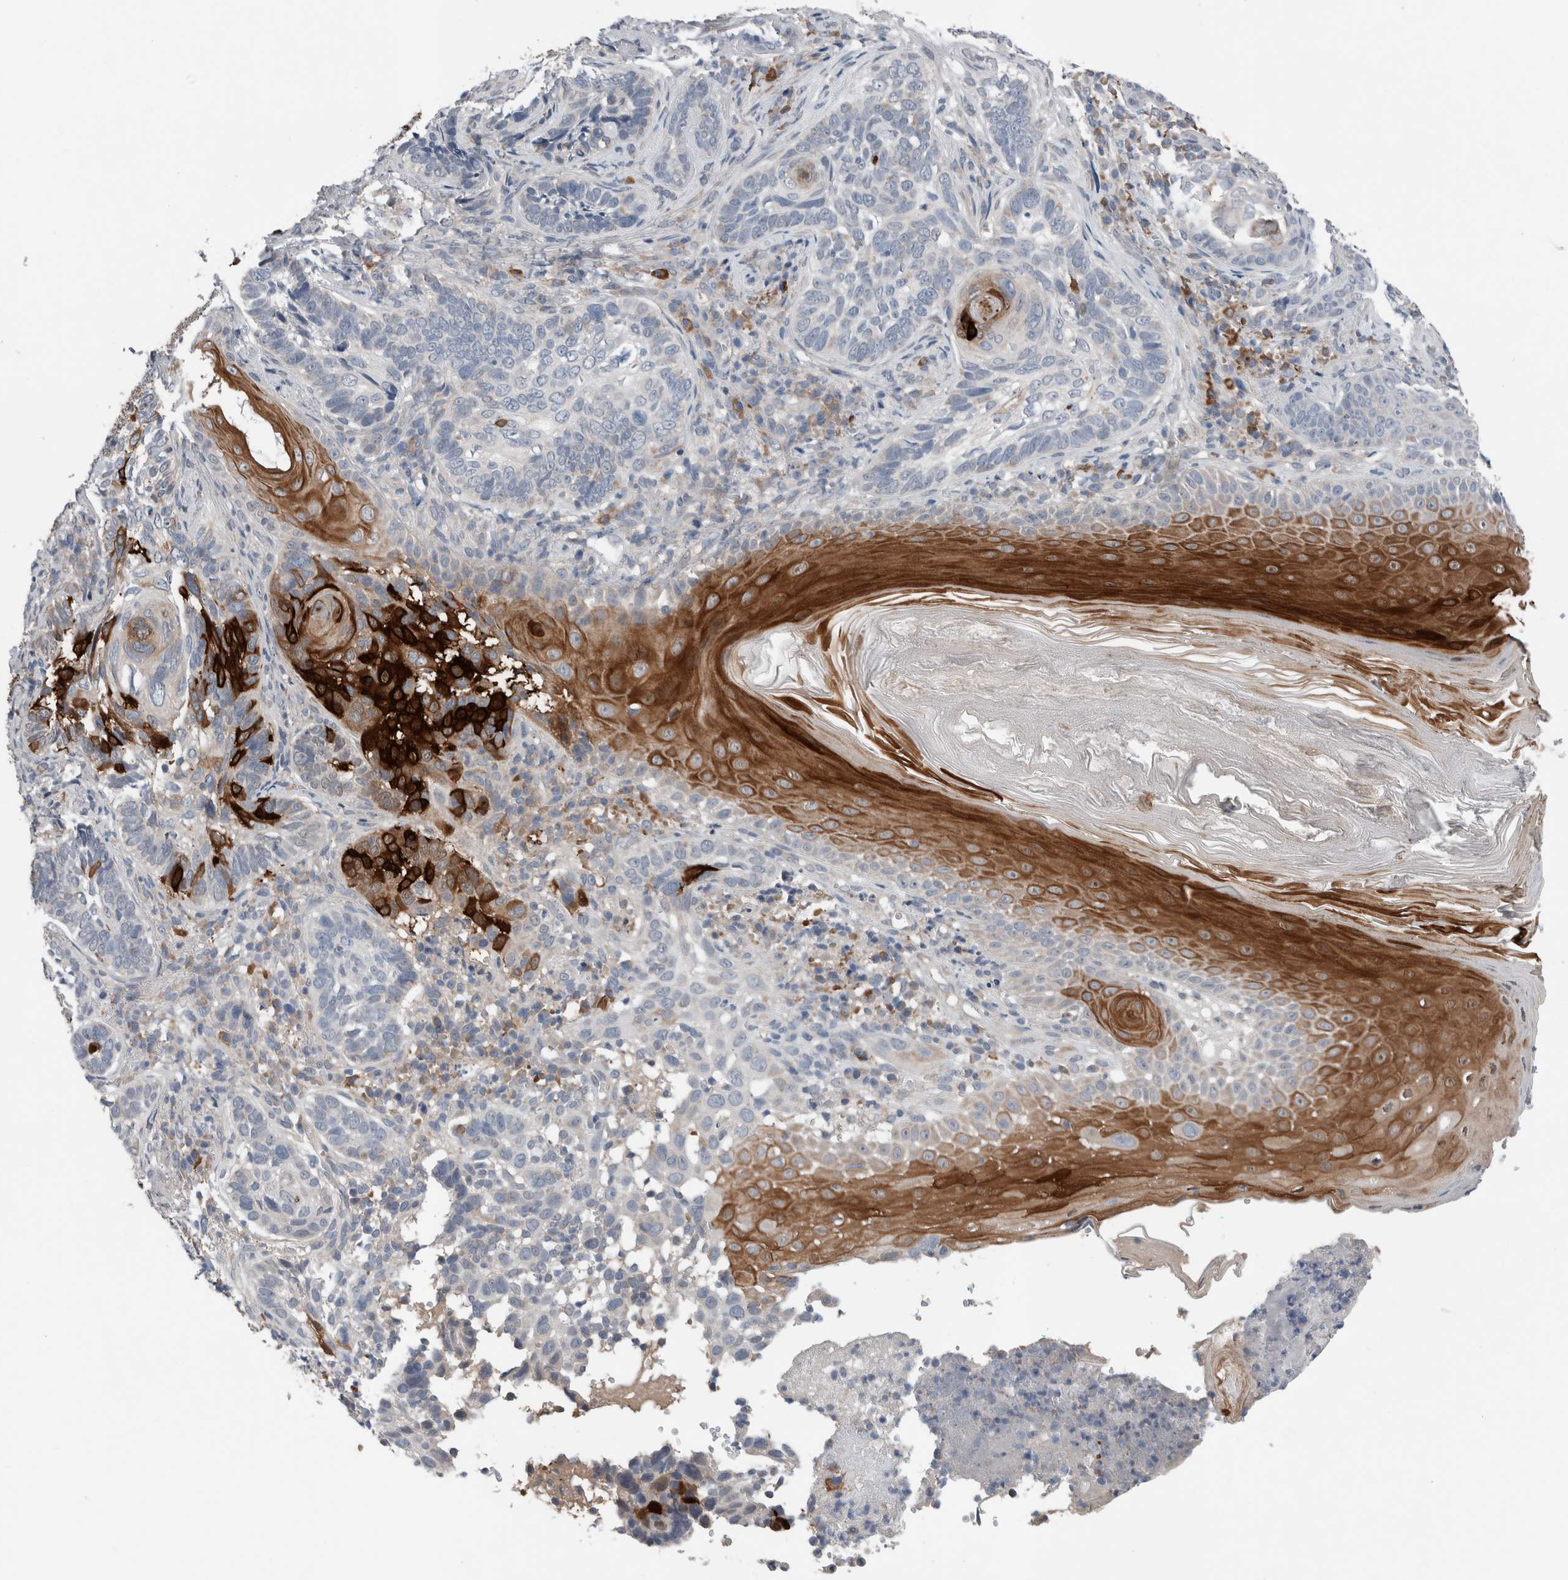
{"staining": {"intensity": "strong", "quantity": "<25%", "location": "cytoplasmic/membranous"}, "tissue": "skin cancer", "cell_type": "Tumor cells", "image_type": "cancer", "snomed": [{"axis": "morphology", "description": "Basal cell carcinoma"}, {"axis": "topography", "description": "Skin"}], "caption": "A brown stain labels strong cytoplasmic/membranous staining of a protein in basal cell carcinoma (skin) tumor cells.", "gene": "CRNN", "patient": {"sex": "female", "age": 89}}